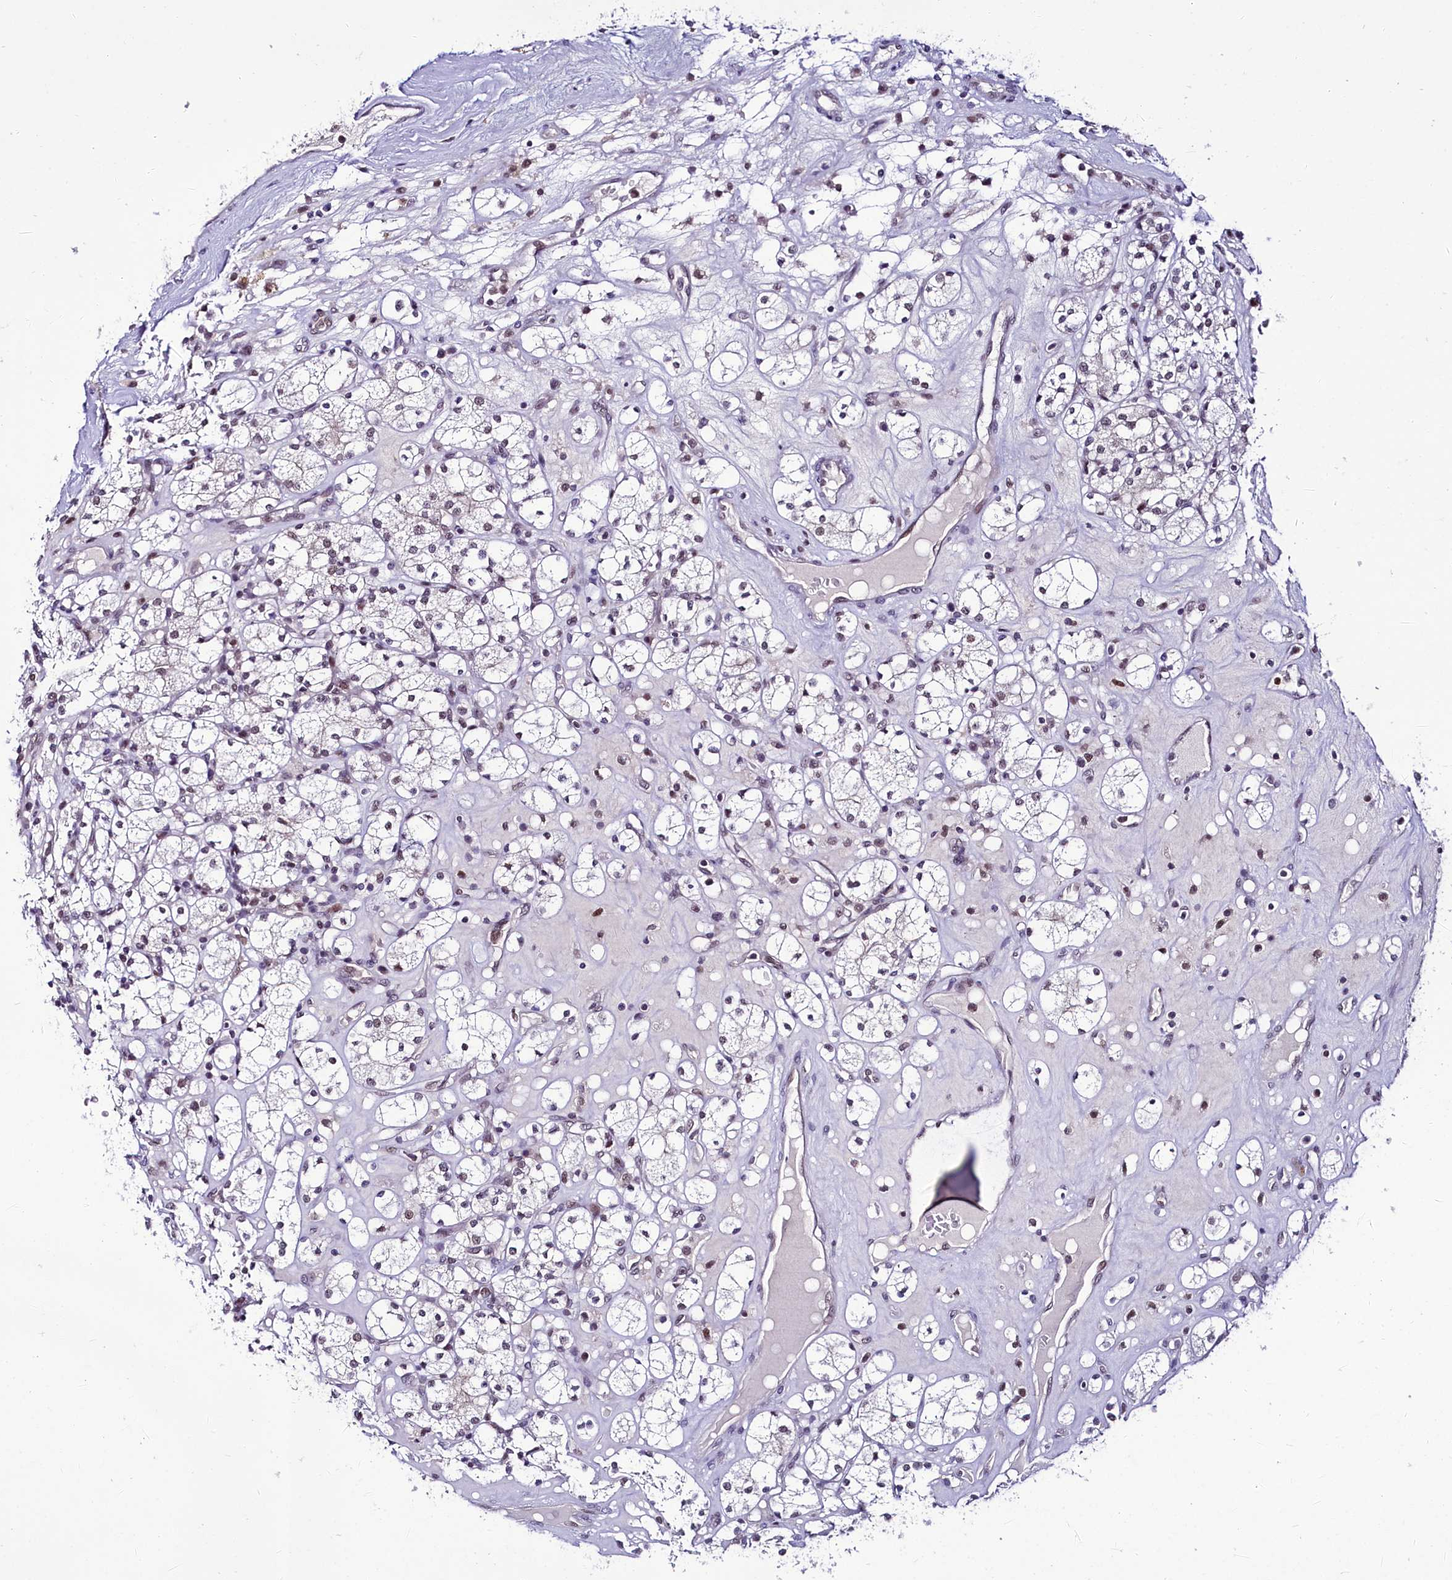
{"staining": {"intensity": "weak", "quantity": "<25%", "location": "nuclear"}, "tissue": "renal cancer", "cell_type": "Tumor cells", "image_type": "cancer", "snomed": [{"axis": "morphology", "description": "Adenocarcinoma, NOS"}, {"axis": "topography", "description": "Kidney"}], "caption": "This image is of renal adenocarcinoma stained with immunohistochemistry to label a protein in brown with the nuclei are counter-stained blue. There is no staining in tumor cells.", "gene": "SCAF11", "patient": {"sex": "male", "age": 77}}